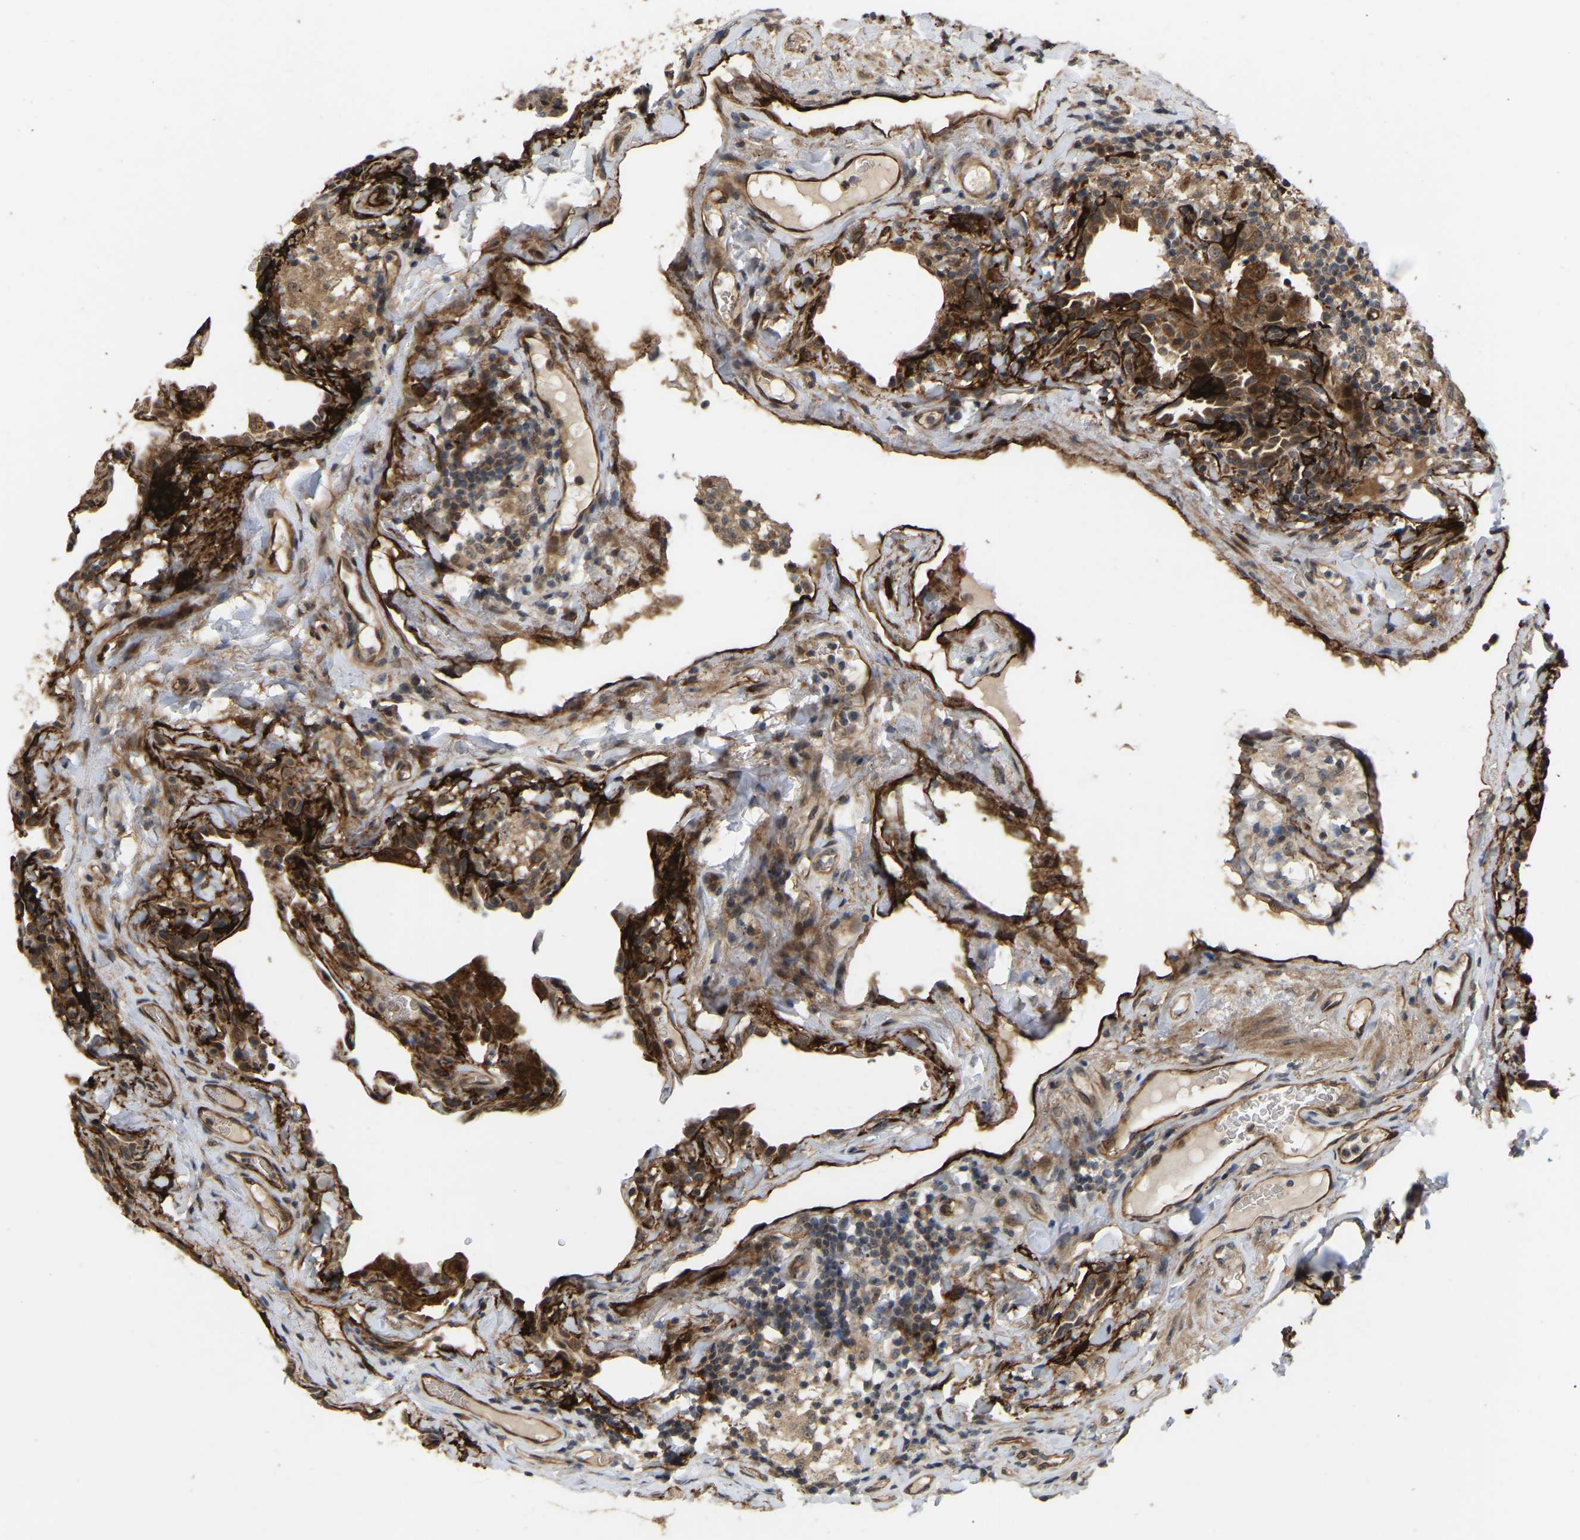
{"staining": {"intensity": "moderate", "quantity": ">75%", "location": "cytoplasmic/membranous"}, "tissue": "lung", "cell_type": "Alveolar cells", "image_type": "normal", "snomed": [{"axis": "morphology", "description": "Normal tissue, NOS"}, {"axis": "topography", "description": "Lung"}], "caption": "This is a histology image of immunohistochemistry staining of benign lung, which shows moderate expression in the cytoplasmic/membranous of alveolar cells.", "gene": "LIMK2", "patient": {"sex": "male", "age": 59}}